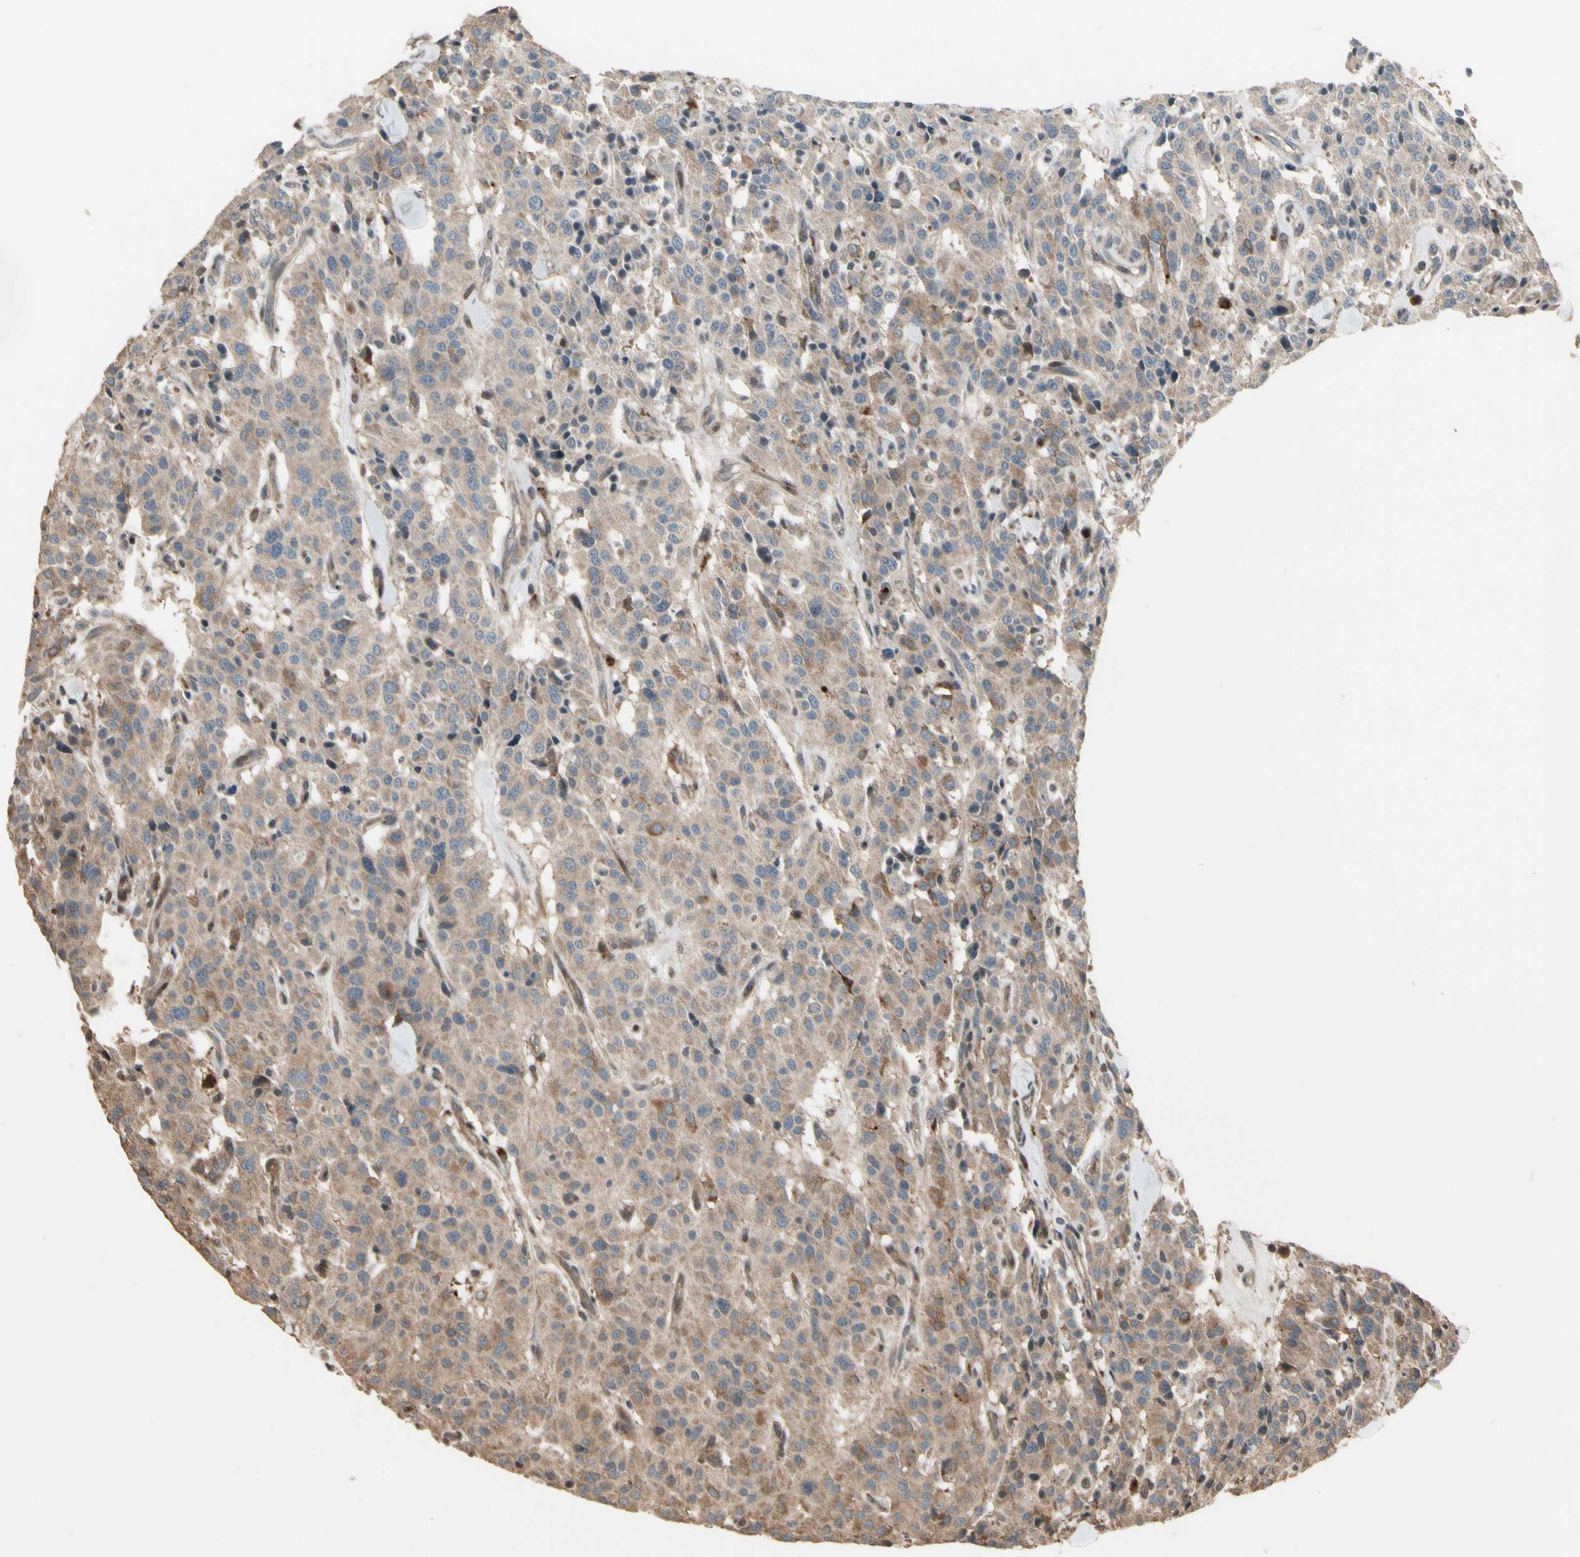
{"staining": {"intensity": "weak", "quantity": ">75%", "location": "cytoplasmic/membranous"}, "tissue": "carcinoid", "cell_type": "Tumor cells", "image_type": "cancer", "snomed": [{"axis": "morphology", "description": "Carcinoid, malignant, NOS"}, {"axis": "topography", "description": "Lung"}], "caption": "Immunohistochemistry staining of carcinoid (malignant), which reveals low levels of weak cytoplasmic/membranous staining in approximately >75% of tumor cells indicating weak cytoplasmic/membranous protein staining. The staining was performed using DAB (3,3'-diaminobenzidine) (brown) for protein detection and nuclei were counterstained in hematoxylin (blue).", "gene": "CSF1R", "patient": {"sex": "male", "age": 30}}